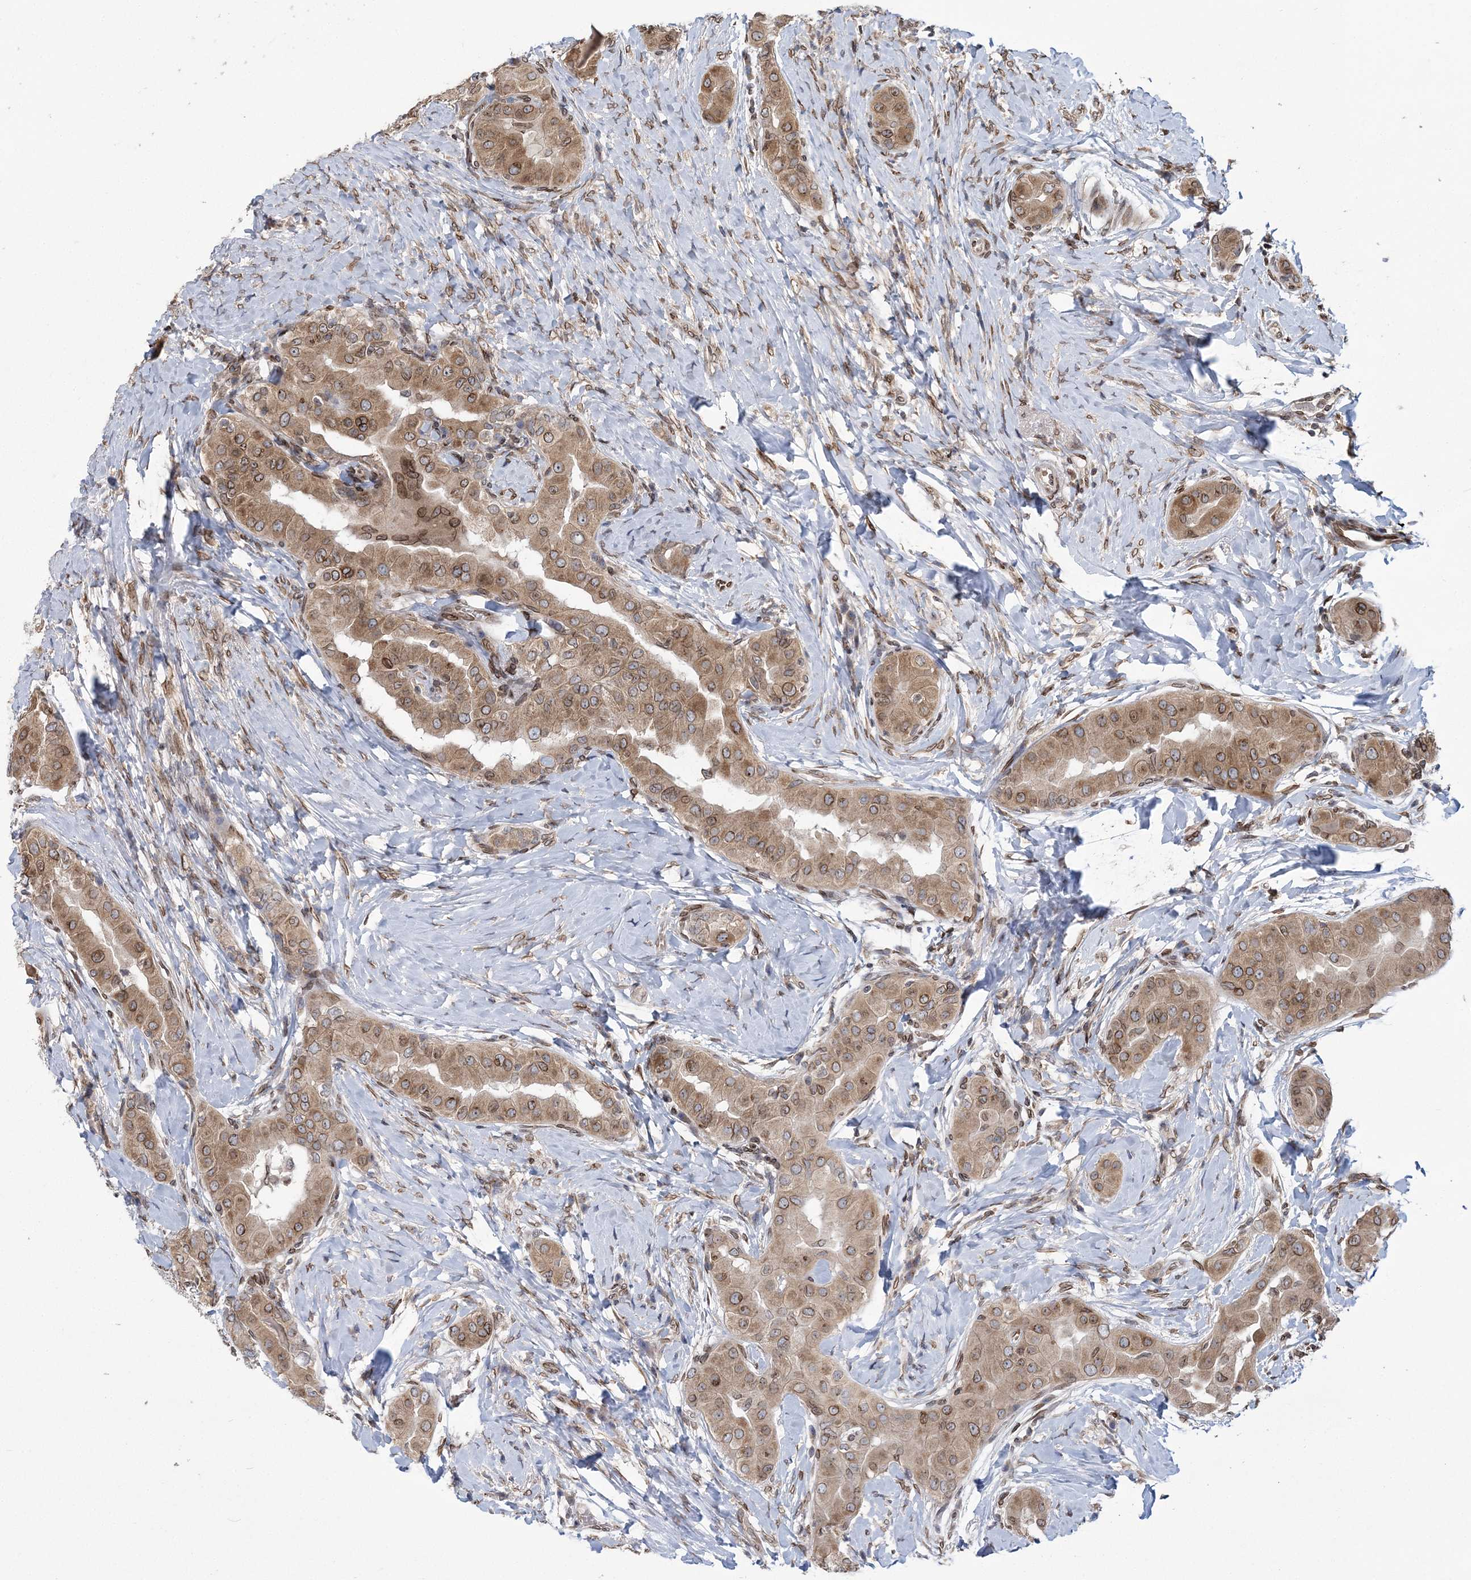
{"staining": {"intensity": "moderate", "quantity": ">75%", "location": "cytoplasmic/membranous,nuclear"}, "tissue": "thyroid cancer", "cell_type": "Tumor cells", "image_type": "cancer", "snomed": [{"axis": "morphology", "description": "Papillary adenocarcinoma, NOS"}, {"axis": "topography", "description": "Thyroid gland"}], "caption": "Human thyroid cancer (papillary adenocarcinoma) stained with a brown dye reveals moderate cytoplasmic/membranous and nuclear positive expression in approximately >75% of tumor cells.", "gene": "DNAJC27", "patient": {"sex": "male", "age": 33}}